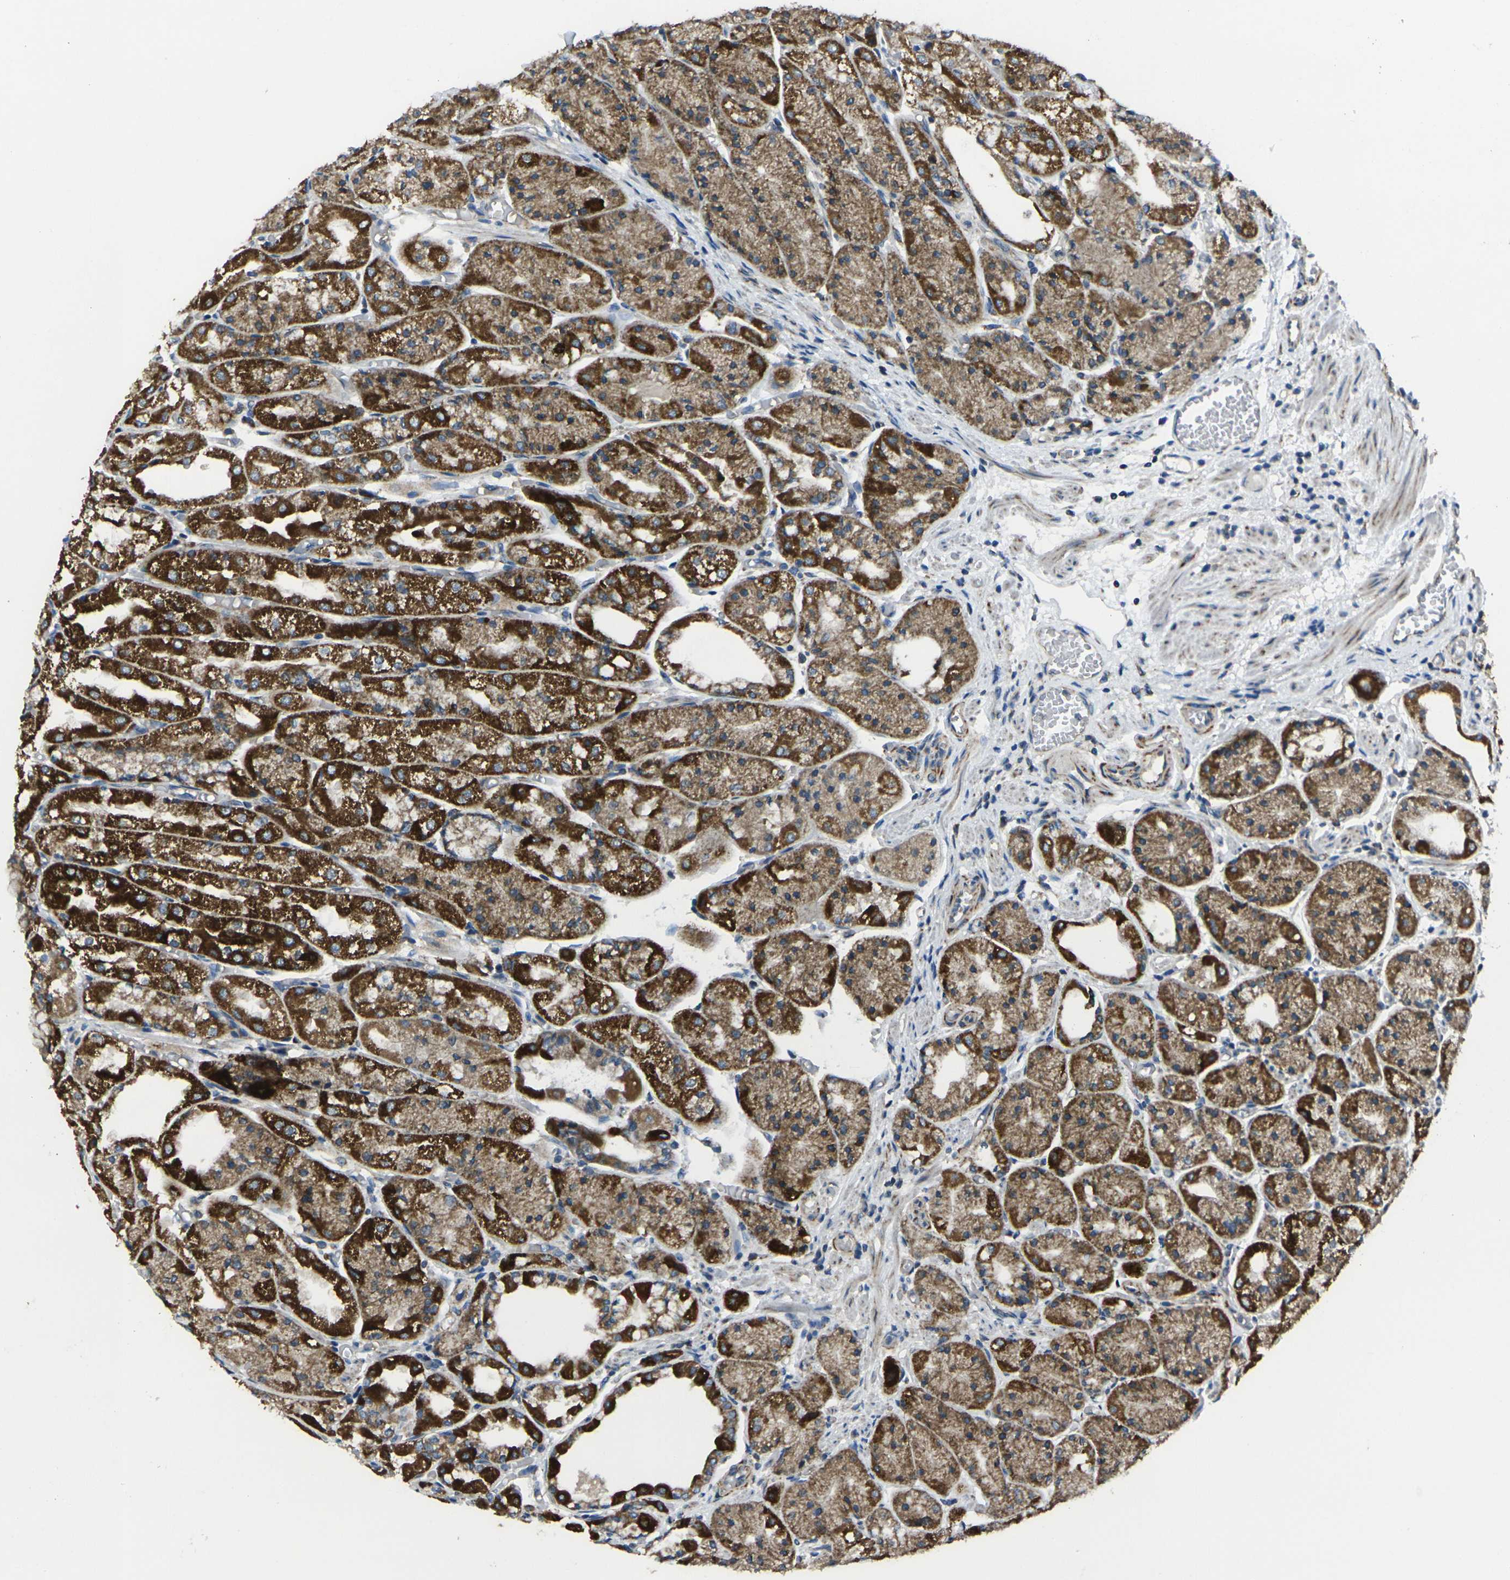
{"staining": {"intensity": "strong", "quantity": ">75%", "location": "cytoplasmic/membranous"}, "tissue": "stomach", "cell_type": "Glandular cells", "image_type": "normal", "snomed": [{"axis": "morphology", "description": "Normal tissue, NOS"}, {"axis": "topography", "description": "Stomach, upper"}], "caption": "Immunohistochemical staining of unremarkable stomach demonstrates strong cytoplasmic/membranous protein expression in approximately >75% of glandular cells. Immunohistochemistry stains the protein of interest in brown and the nuclei are stained blue.", "gene": "TMEM120B", "patient": {"sex": "male", "age": 72}}